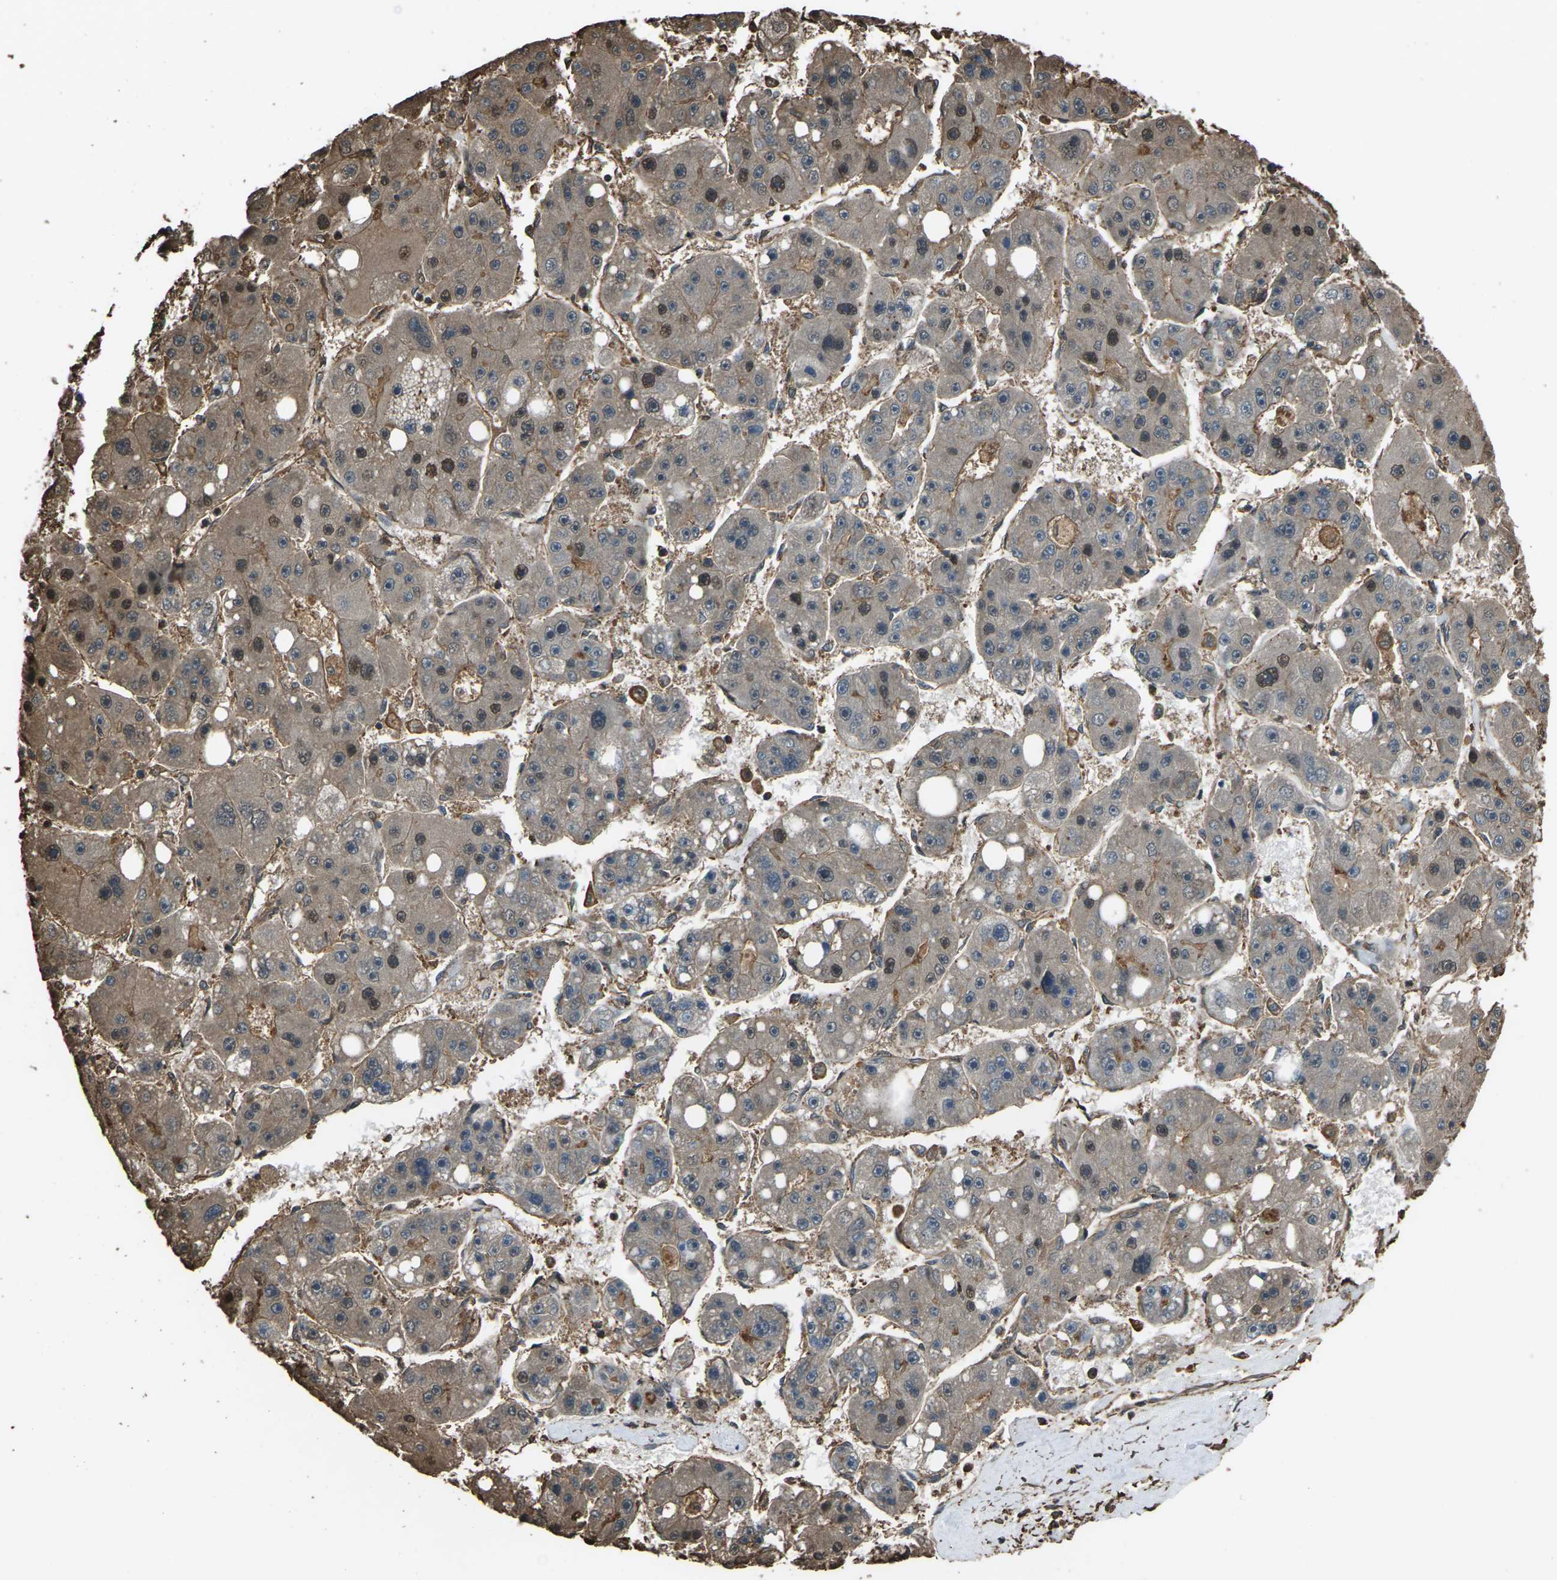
{"staining": {"intensity": "moderate", "quantity": "<25%", "location": "cytoplasmic/membranous,nuclear"}, "tissue": "liver cancer", "cell_type": "Tumor cells", "image_type": "cancer", "snomed": [{"axis": "morphology", "description": "Carcinoma, Hepatocellular, NOS"}, {"axis": "topography", "description": "Liver"}], "caption": "Moderate cytoplasmic/membranous and nuclear positivity for a protein is present in approximately <25% of tumor cells of liver cancer using immunohistochemistry (IHC).", "gene": "DHPS", "patient": {"sex": "female", "age": 61}}